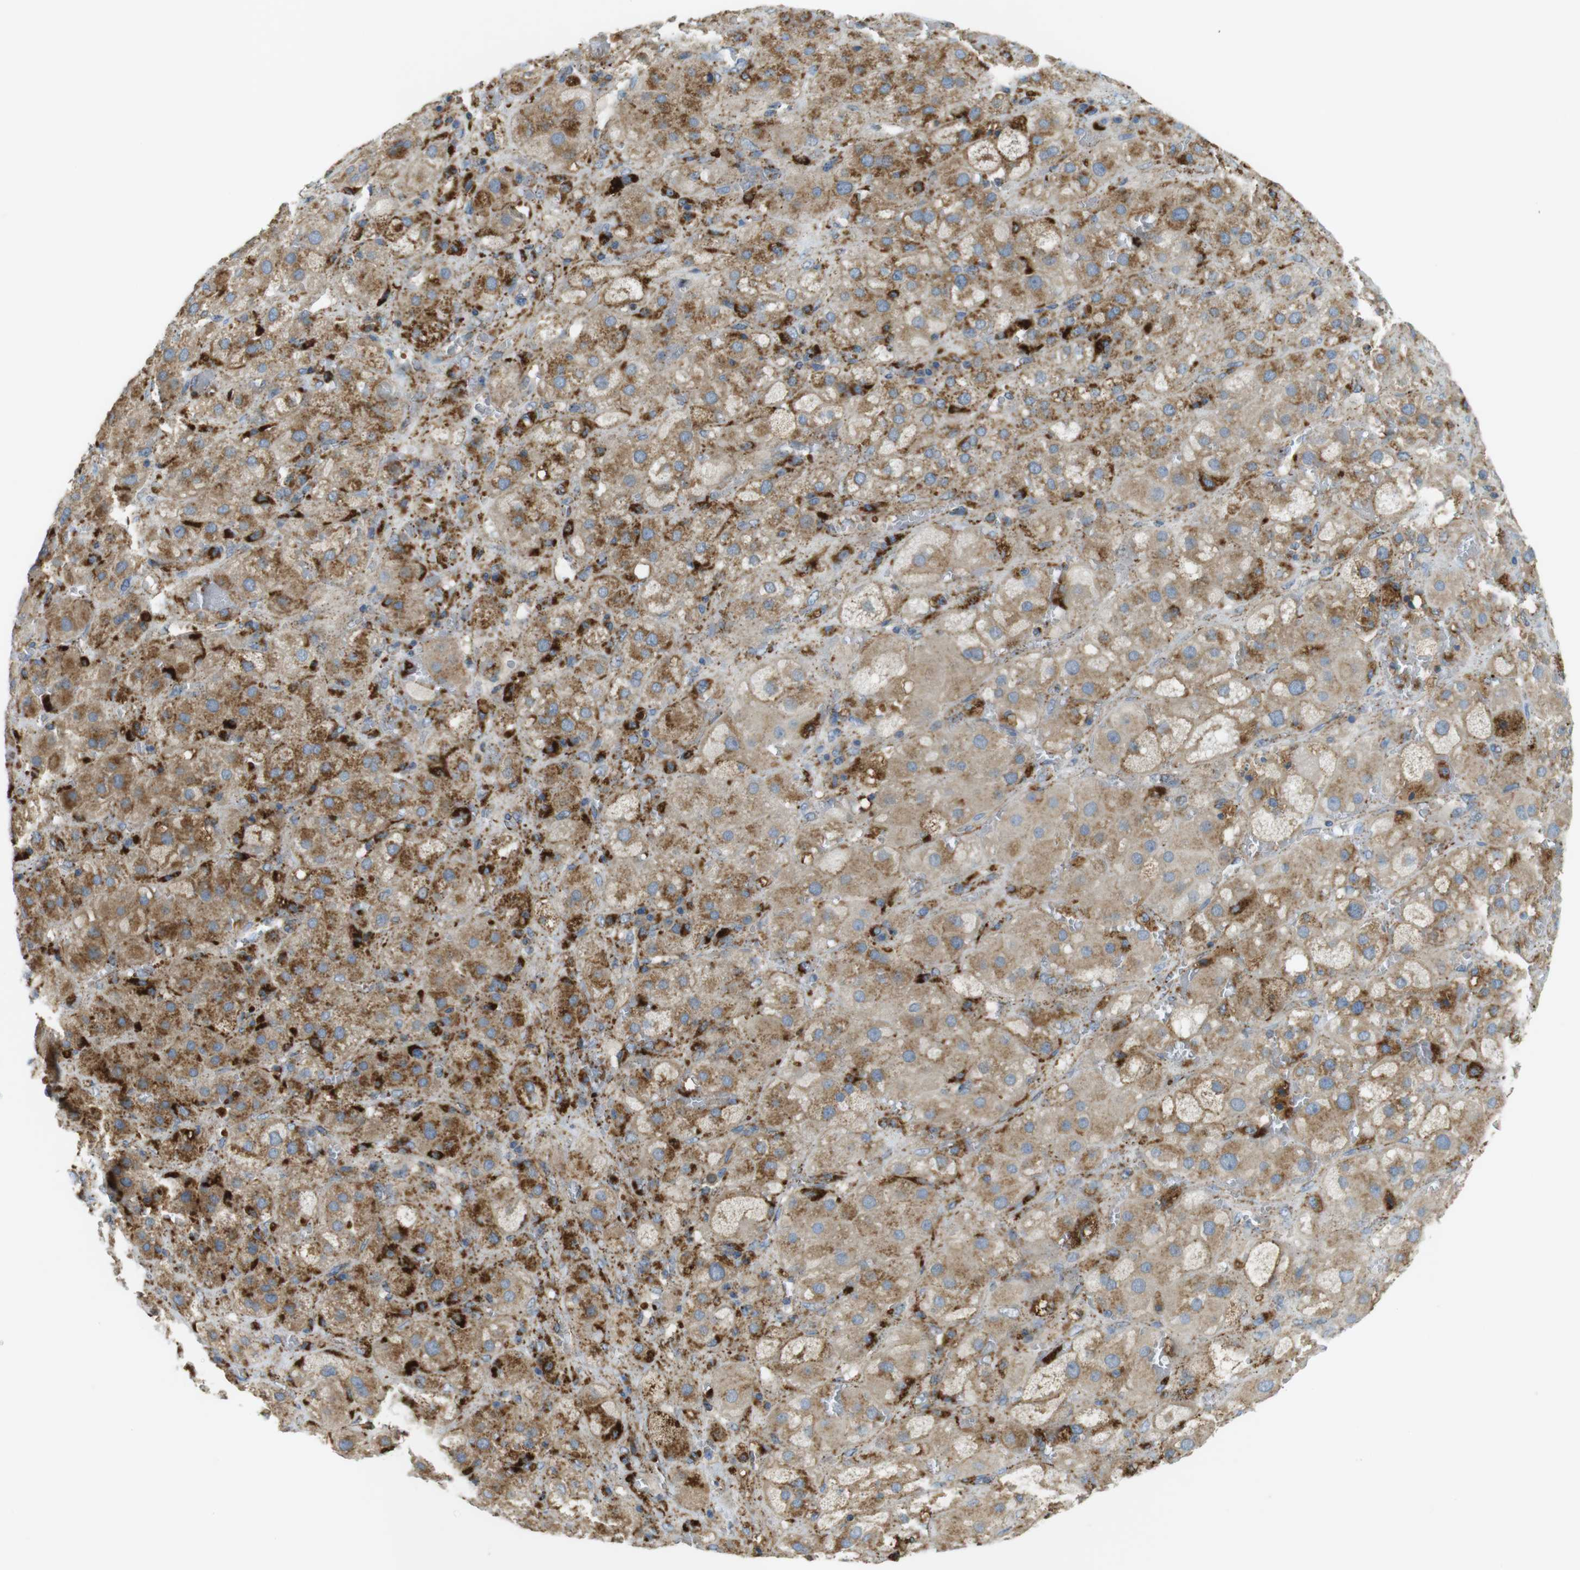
{"staining": {"intensity": "moderate", "quantity": ">75%", "location": "cytoplasmic/membranous"}, "tissue": "adrenal gland", "cell_type": "Glandular cells", "image_type": "normal", "snomed": [{"axis": "morphology", "description": "Normal tissue, NOS"}, {"axis": "topography", "description": "Adrenal gland"}], "caption": "Glandular cells demonstrate medium levels of moderate cytoplasmic/membranous expression in approximately >75% of cells in unremarkable adrenal gland. (Stains: DAB (3,3'-diaminobenzidine) in brown, nuclei in blue, Microscopy: brightfield microscopy at high magnification).", "gene": "LAMP1", "patient": {"sex": "female", "age": 47}}